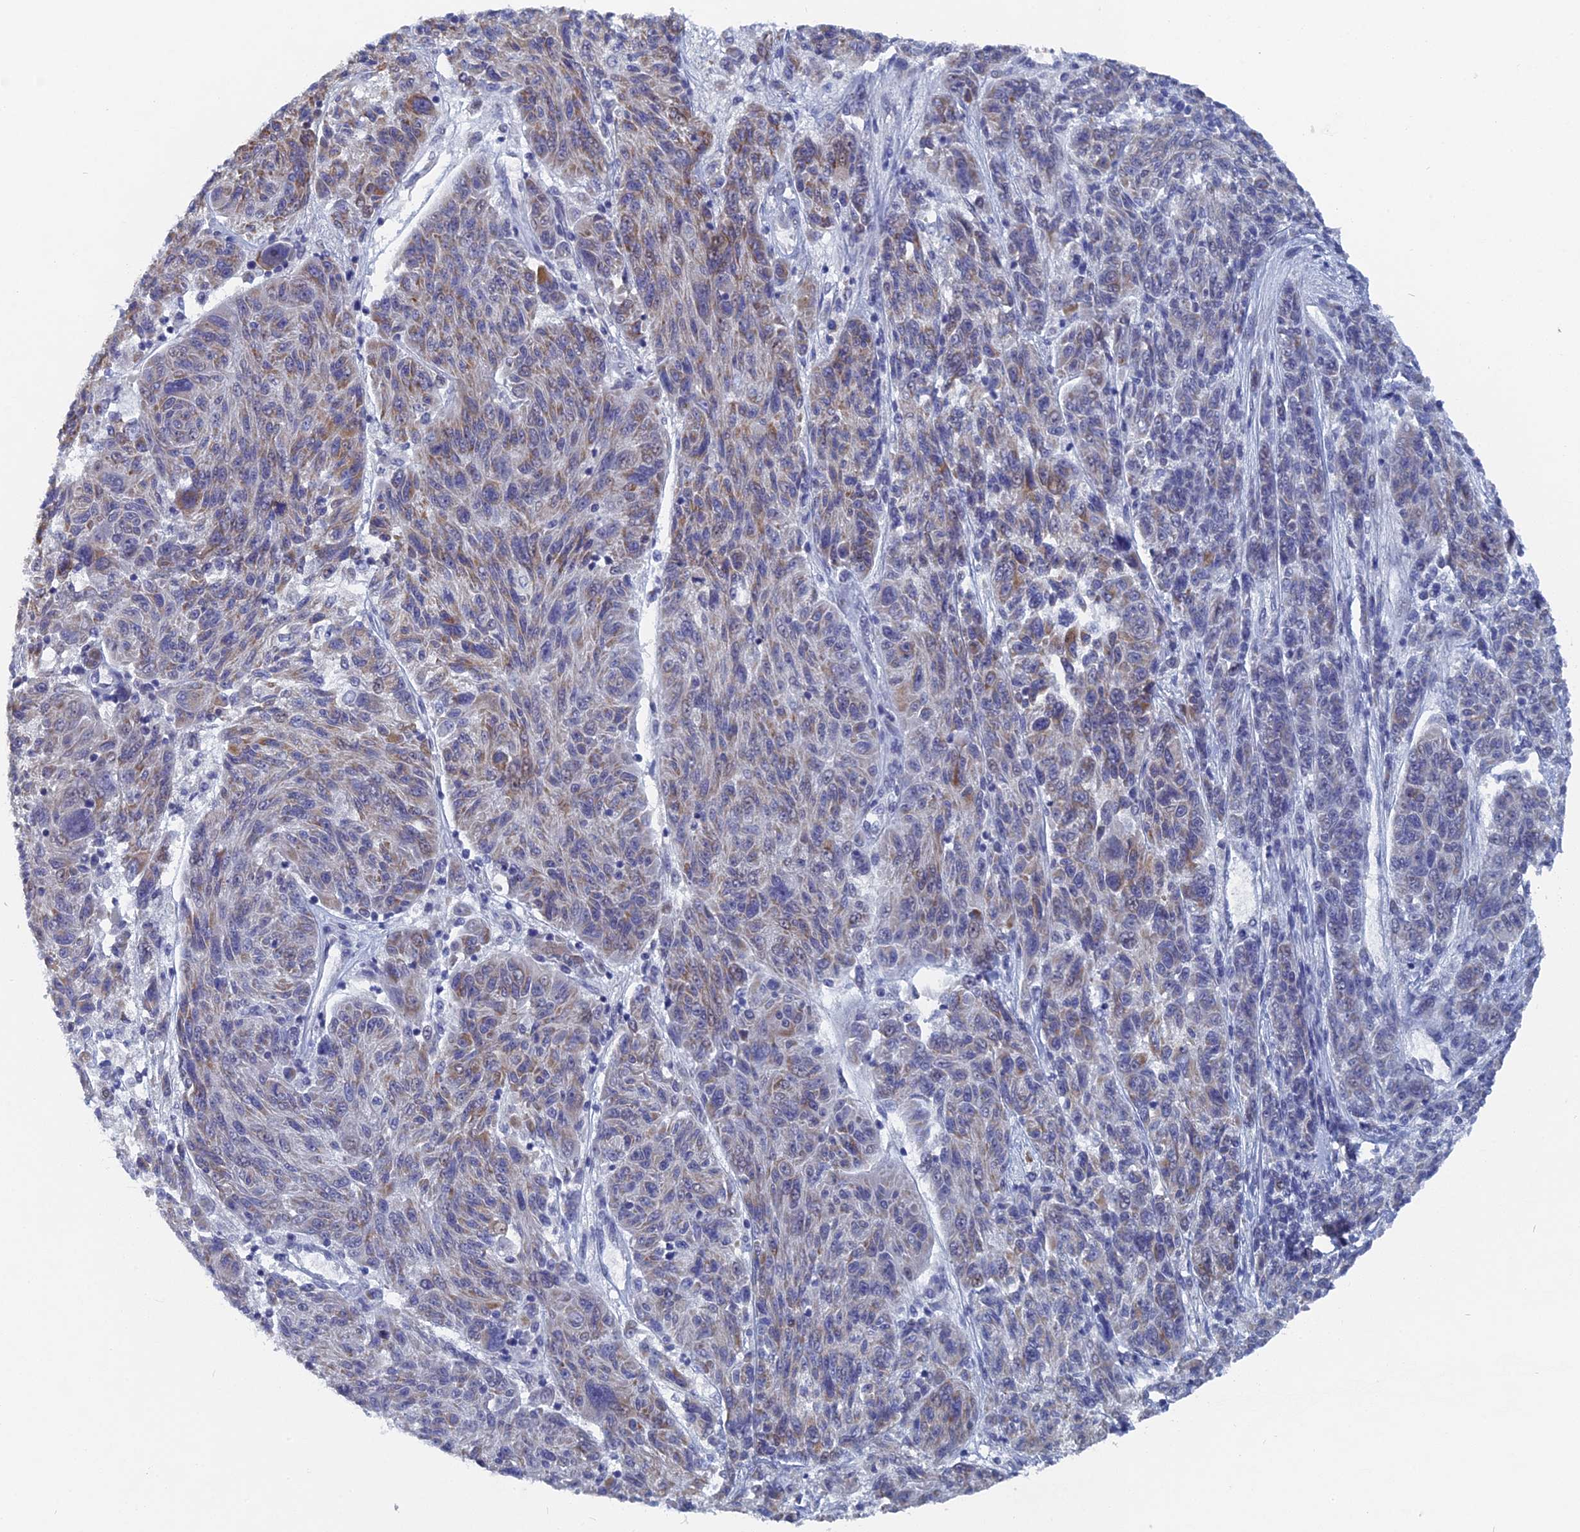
{"staining": {"intensity": "weak", "quantity": "<25%", "location": "cytoplasmic/membranous"}, "tissue": "melanoma", "cell_type": "Tumor cells", "image_type": "cancer", "snomed": [{"axis": "morphology", "description": "Malignant melanoma, NOS"}, {"axis": "topography", "description": "Skin"}], "caption": "IHC micrograph of human melanoma stained for a protein (brown), which shows no staining in tumor cells.", "gene": "HIGD1A", "patient": {"sex": "male", "age": 53}}